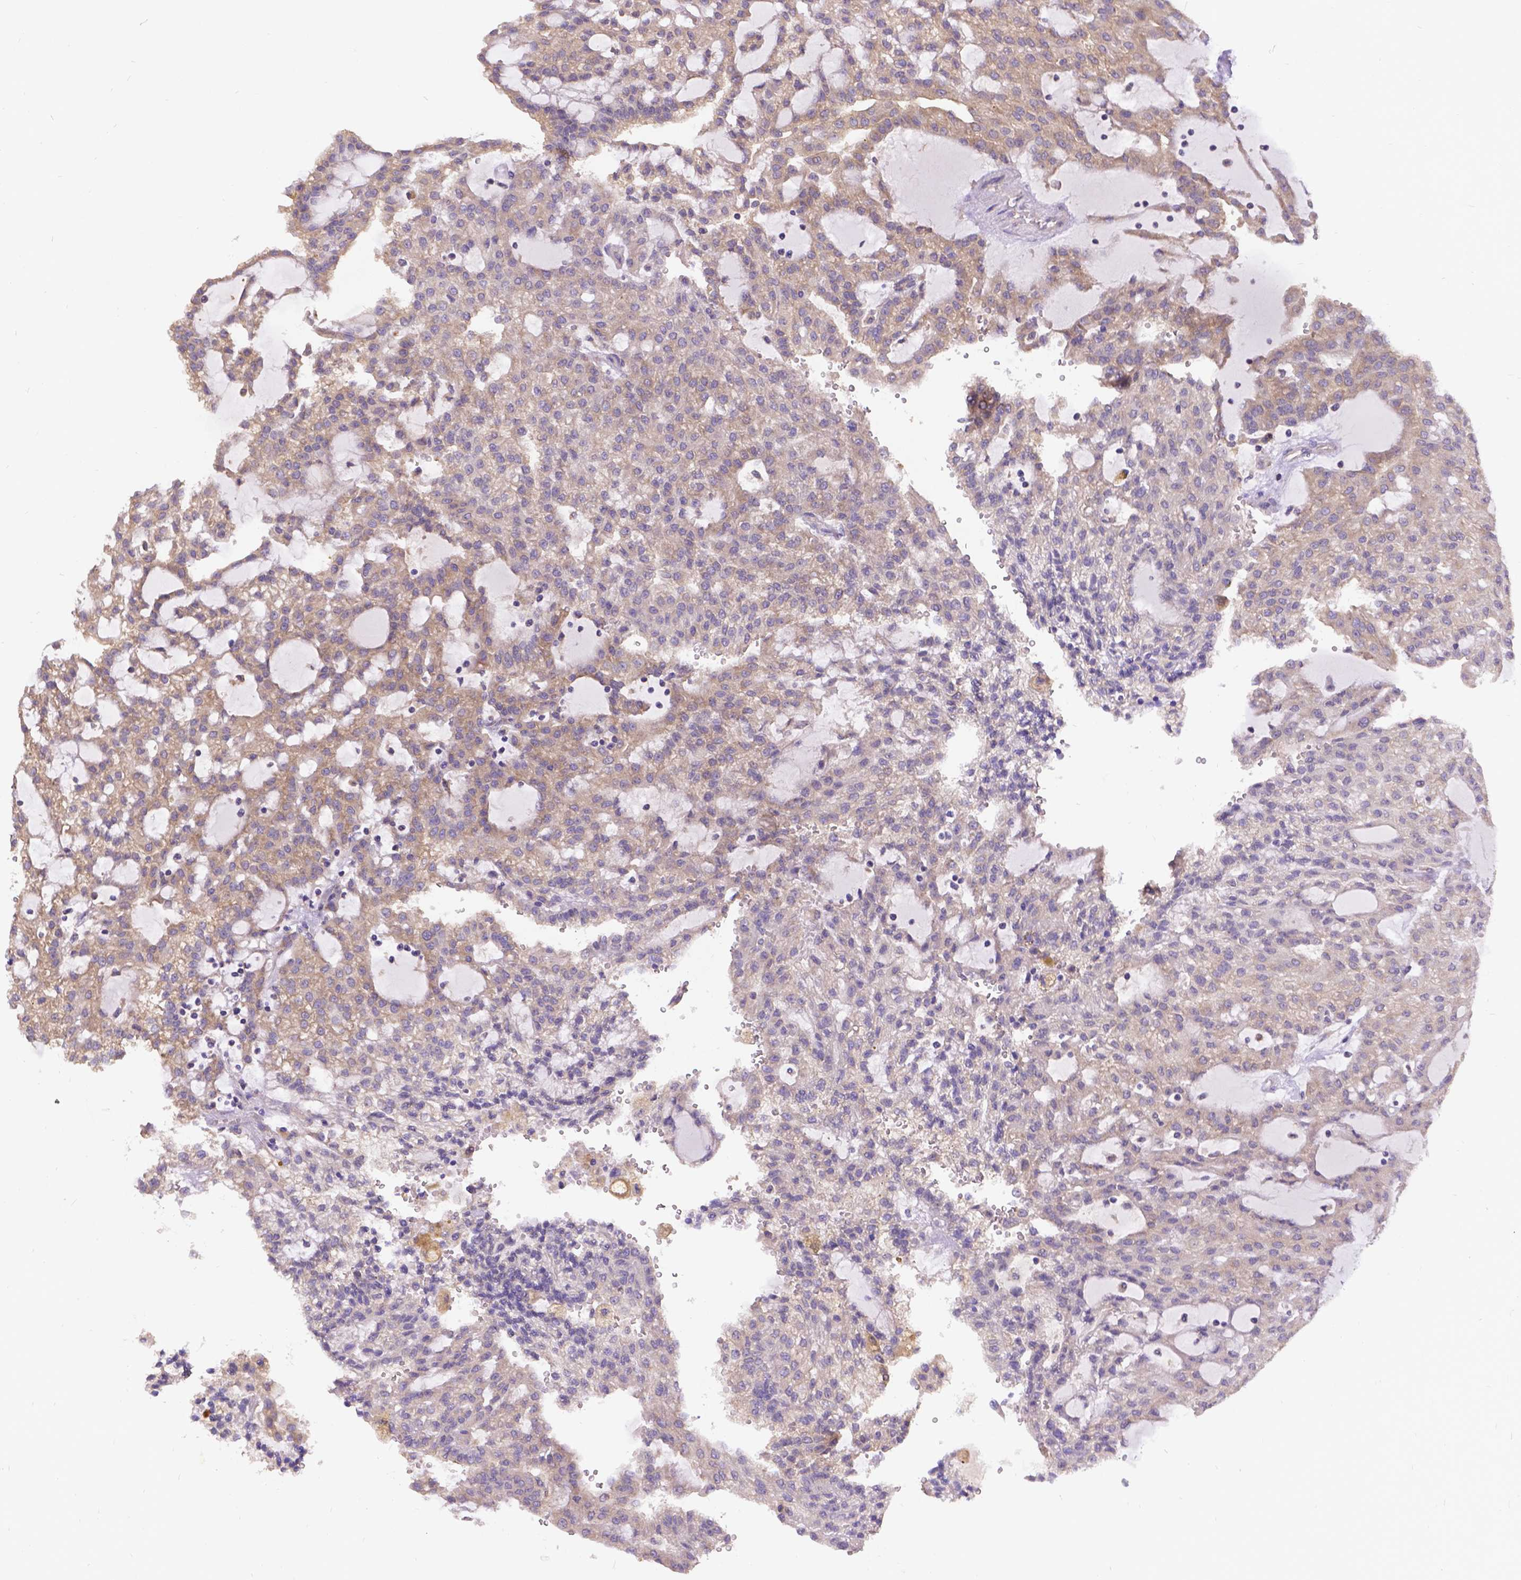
{"staining": {"intensity": "weak", "quantity": ">75%", "location": "cytoplasmic/membranous"}, "tissue": "renal cancer", "cell_type": "Tumor cells", "image_type": "cancer", "snomed": [{"axis": "morphology", "description": "Adenocarcinoma, NOS"}, {"axis": "topography", "description": "Kidney"}], "caption": "A low amount of weak cytoplasmic/membranous expression is appreciated in about >75% of tumor cells in adenocarcinoma (renal) tissue.", "gene": "DENND6A", "patient": {"sex": "male", "age": 63}}